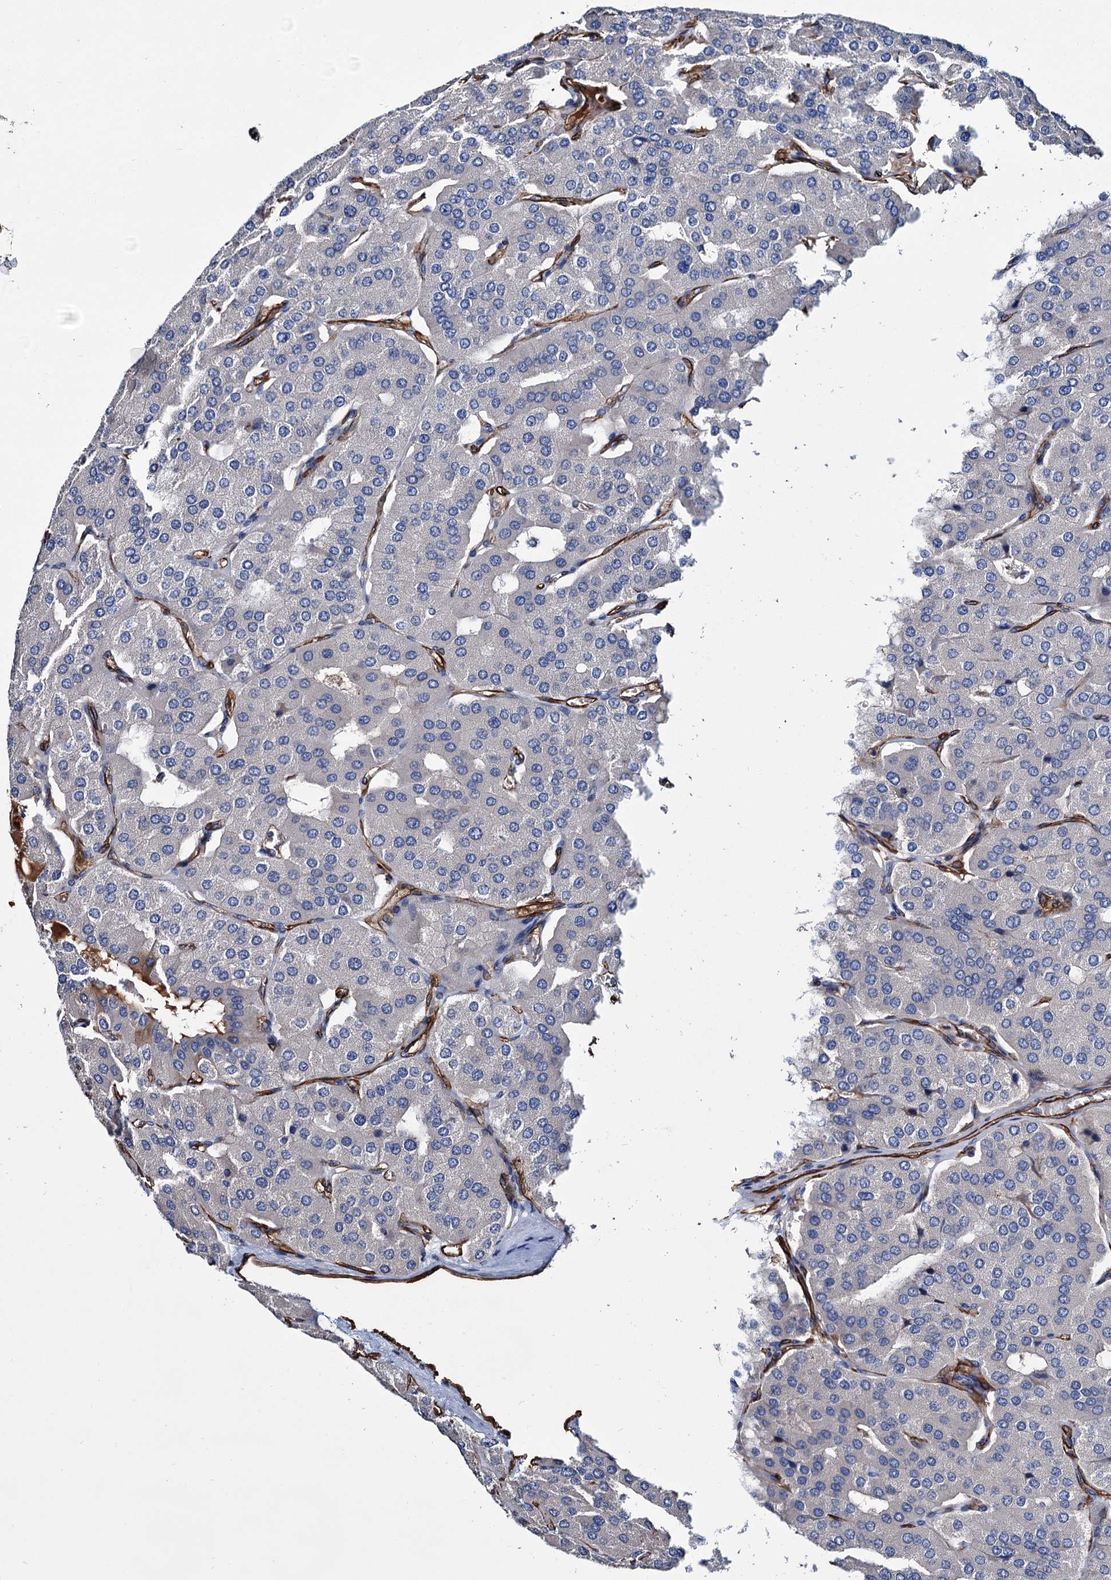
{"staining": {"intensity": "negative", "quantity": "none", "location": "none"}, "tissue": "parathyroid gland", "cell_type": "Glandular cells", "image_type": "normal", "snomed": [{"axis": "morphology", "description": "Normal tissue, NOS"}, {"axis": "morphology", "description": "Adenoma, NOS"}, {"axis": "topography", "description": "Parathyroid gland"}], "caption": "IHC of normal parathyroid gland shows no expression in glandular cells.", "gene": "CACNA1C", "patient": {"sex": "female", "age": 86}}